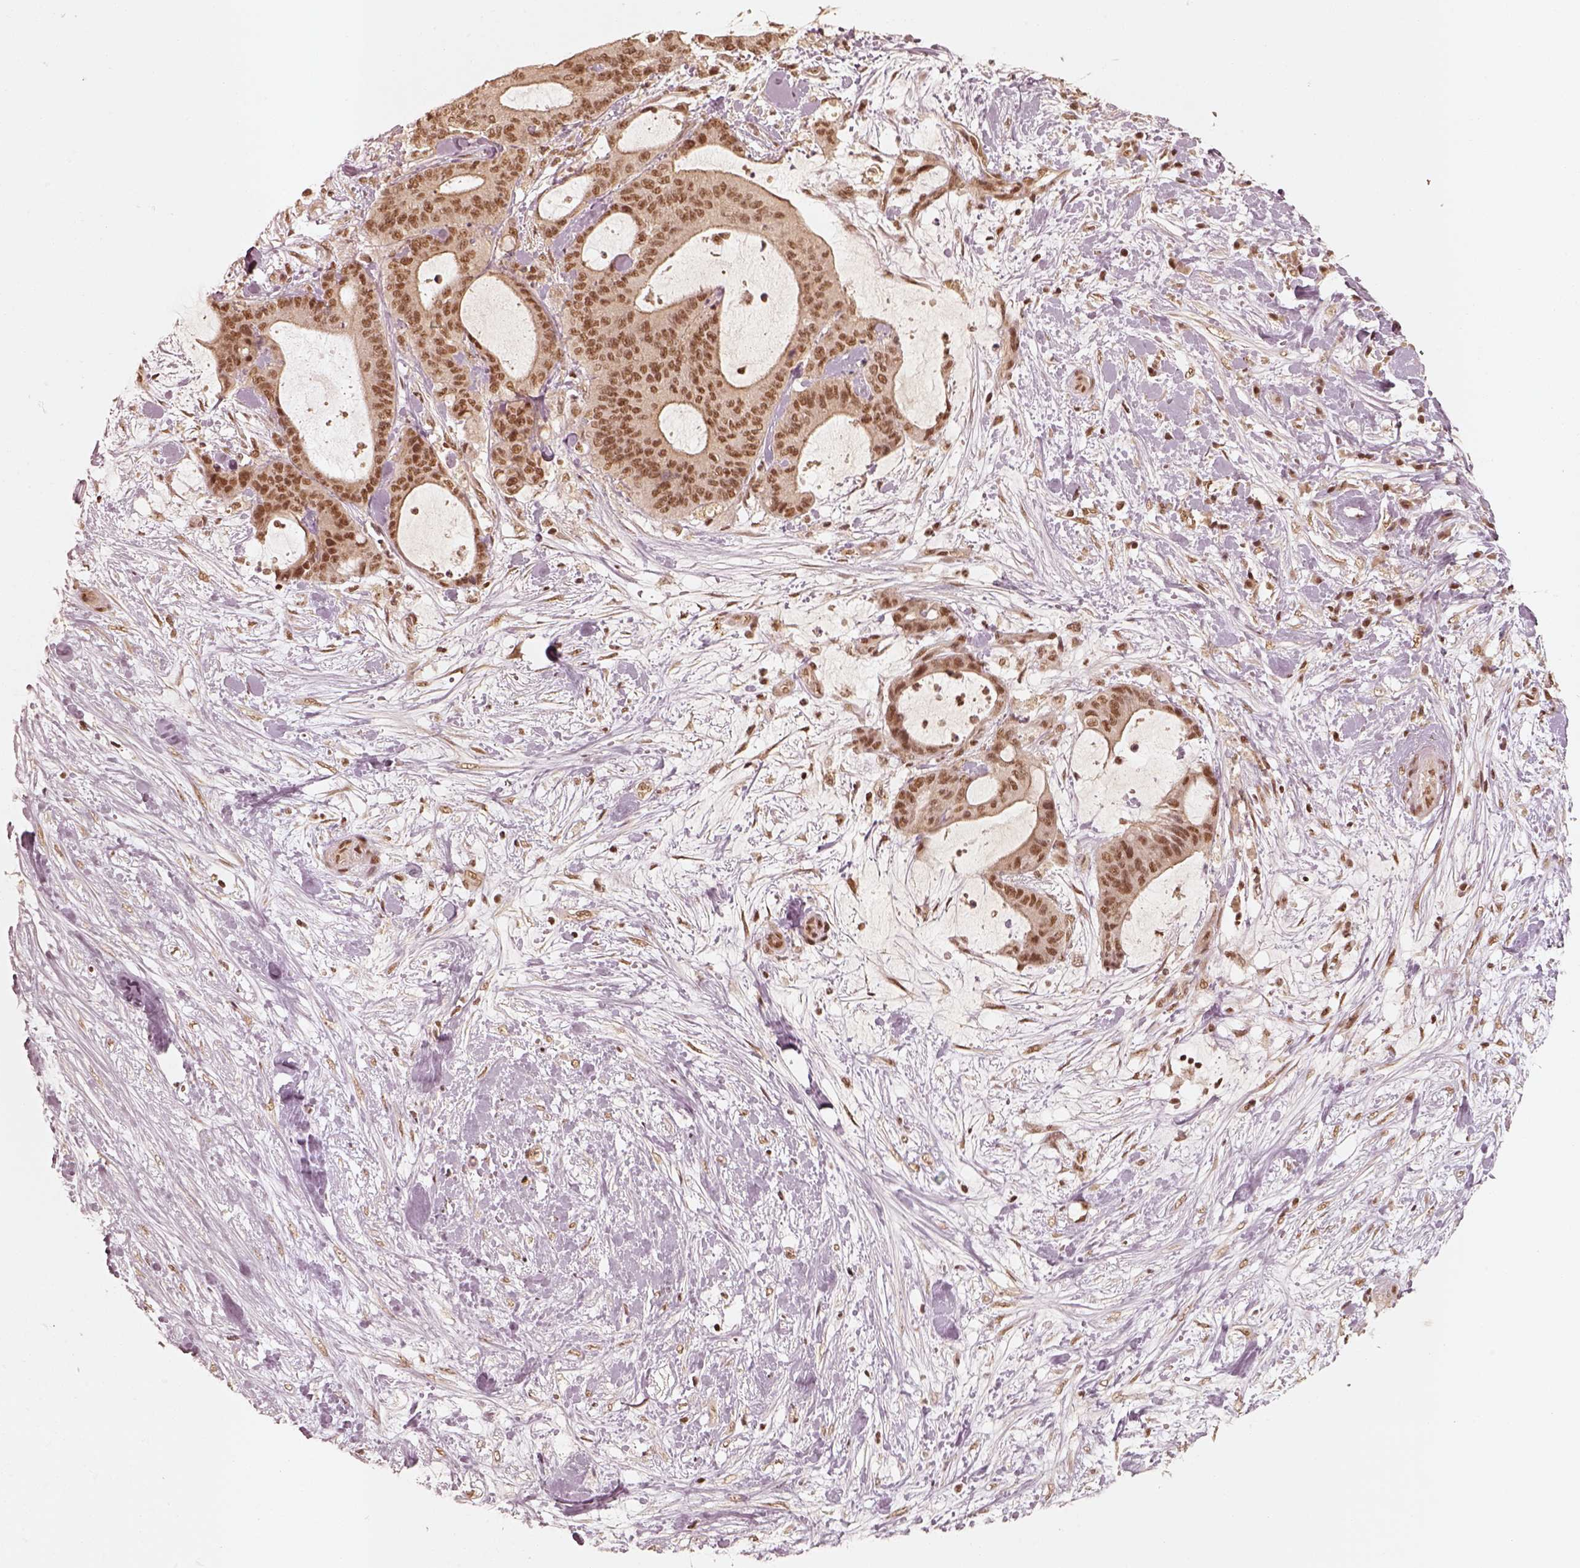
{"staining": {"intensity": "moderate", "quantity": ">75%", "location": "nuclear"}, "tissue": "liver cancer", "cell_type": "Tumor cells", "image_type": "cancer", "snomed": [{"axis": "morphology", "description": "Cholangiocarcinoma"}, {"axis": "topography", "description": "Liver"}], "caption": "The micrograph shows immunohistochemical staining of cholangiocarcinoma (liver). There is moderate nuclear staining is identified in approximately >75% of tumor cells.", "gene": "GMEB2", "patient": {"sex": "female", "age": 73}}